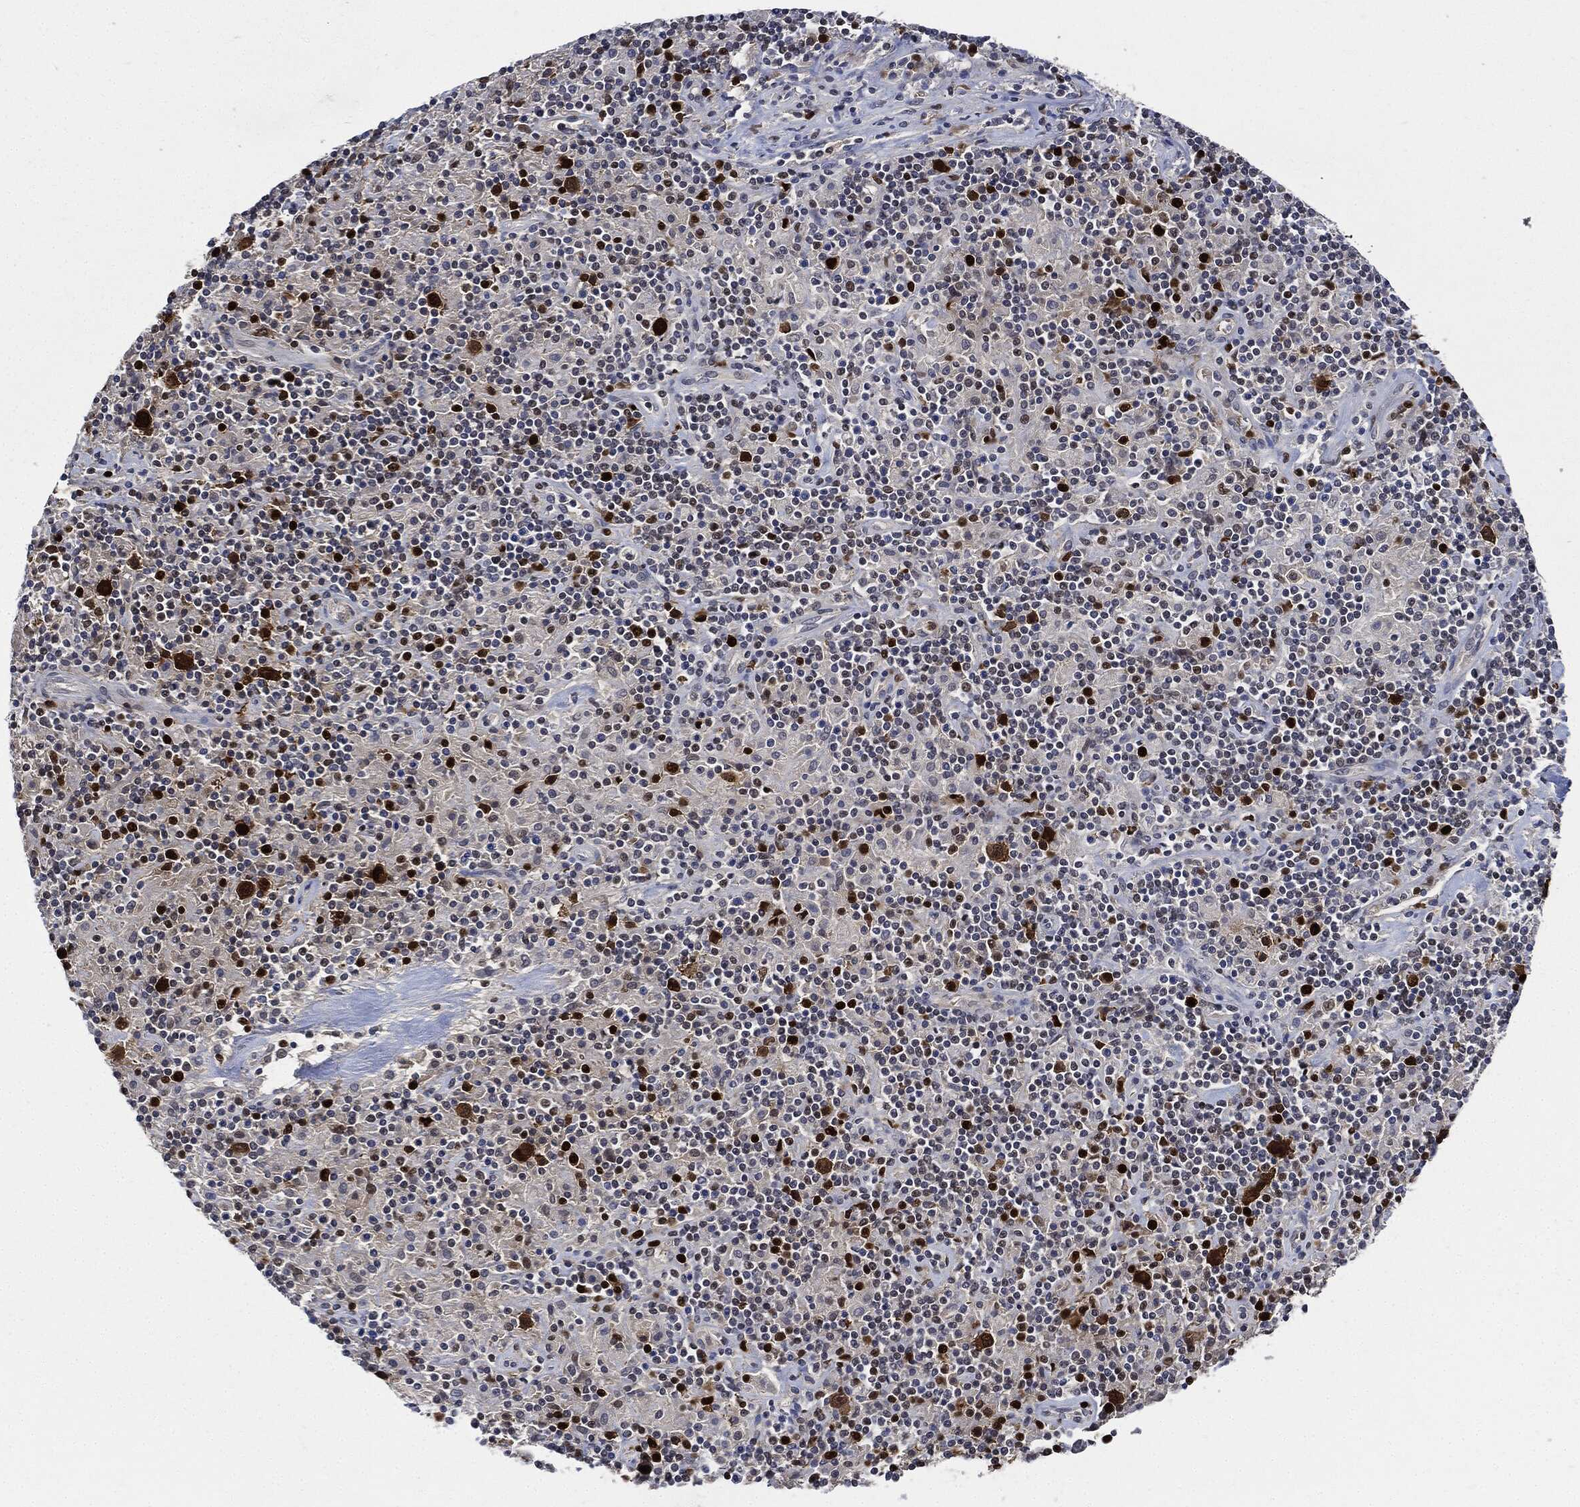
{"staining": {"intensity": "strong", "quantity": ">75%", "location": "nuclear"}, "tissue": "lymphoma", "cell_type": "Tumor cells", "image_type": "cancer", "snomed": [{"axis": "morphology", "description": "Hodgkin's disease, NOS"}, {"axis": "topography", "description": "Lymph node"}], "caption": "A photomicrograph of Hodgkin's disease stained for a protein exhibits strong nuclear brown staining in tumor cells.", "gene": "PCNA", "patient": {"sex": "male", "age": 70}}